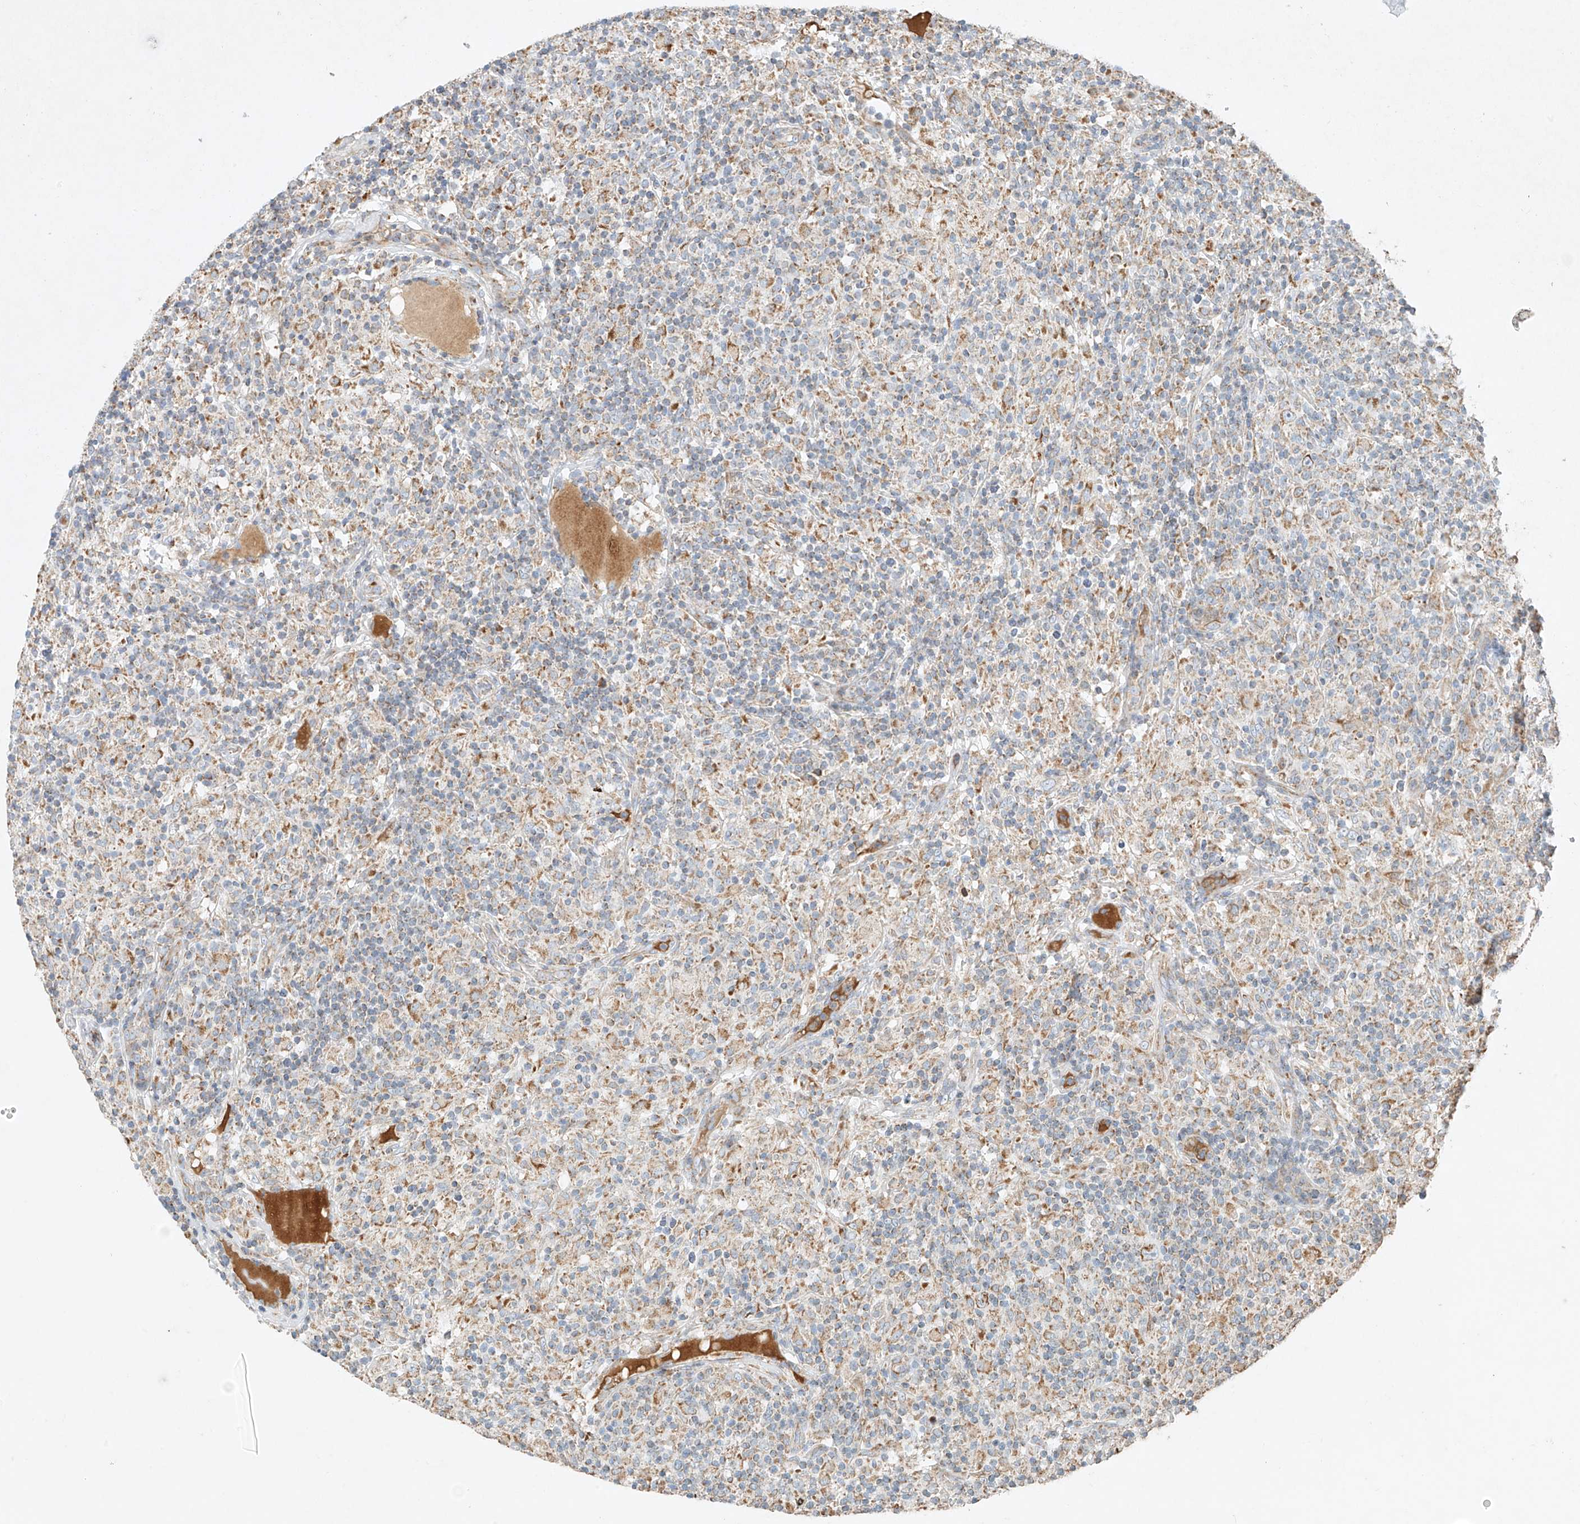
{"staining": {"intensity": "moderate", "quantity": ">75%", "location": "cytoplasmic/membranous"}, "tissue": "lymphoma", "cell_type": "Tumor cells", "image_type": "cancer", "snomed": [{"axis": "morphology", "description": "Hodgkin's disease, NOS"}, {"axis": "topography", "description": "Lymph node"}], "caption": "Lymphoma tissue exhibits moderate cytoplasmic/membranous expression in approximately >75% of tumor cells, visualized by immunohistochemistry.", "gene": "SEMA3B", "patient": {"sex": "male", "age": 70}}